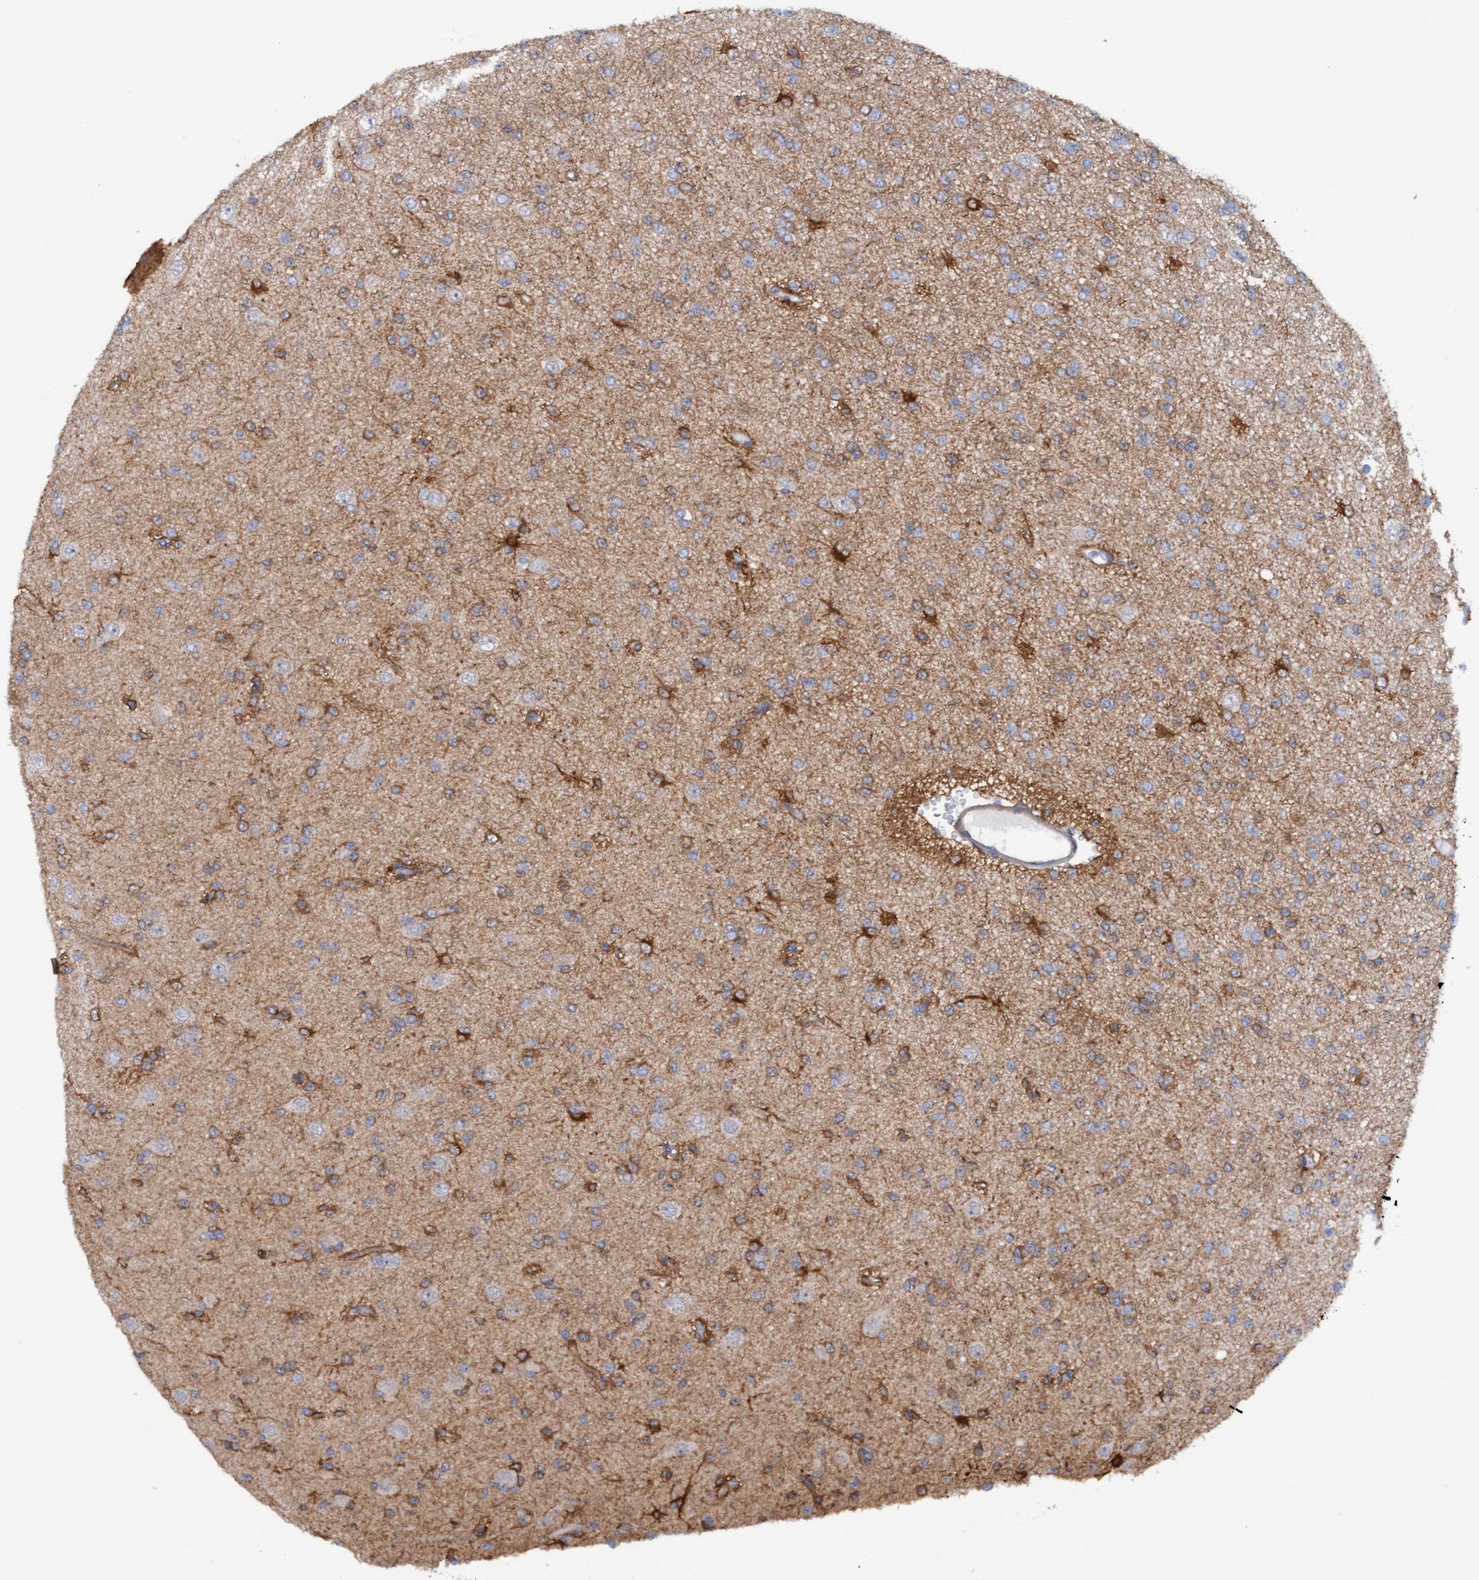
{"staining": {"intensity": "moderate", "quantity": "<25%", "location": "cytoplasmic/membranous"}, "tissue": "glioma", "cell_type": "Tumor cells", "image_type": "cancer", "snomed": [{"axis": "morphology", "description": "Glioma, malignant, Low grade"}, {"axis": "topography", "description": "Brain"}], "caption": "Moderate cytoplasmic/membranous expression for a protein is present in about <25% of tumor cells of low-grade glioma (malignant) using immunohistochemistry.", "gene": "PLCD1", "patient": {"sex": "female", "age": 22}}